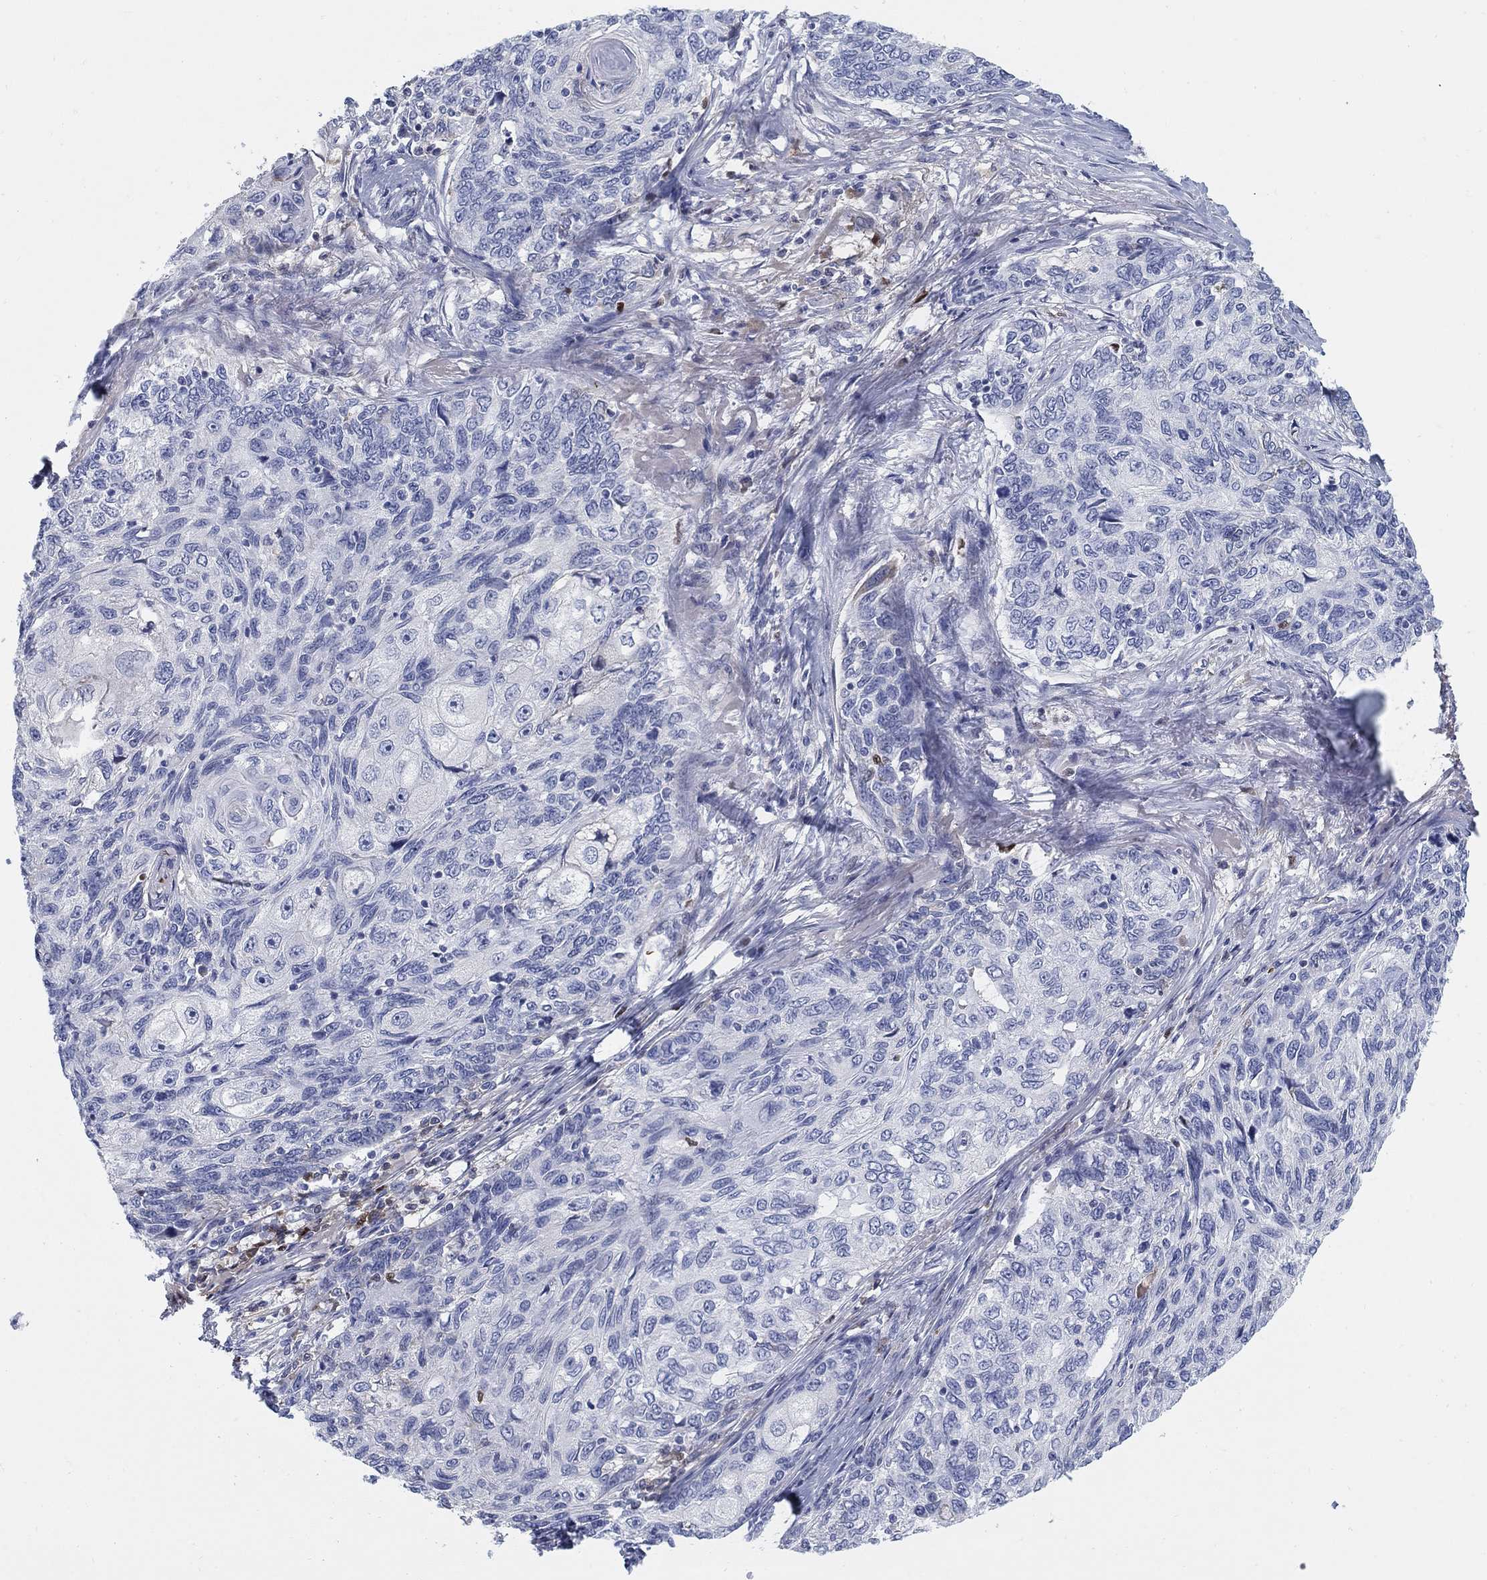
{"staining": {"intensity": "negative", "quantity": "none", "location": "none"}, "tissue": "skin cancer", "cell_type": "Tumor cells", "image_type": "cancer", "snomed": [{"axis": "morphology", "description": "Squamous cell carcinoma, NOS"}, {"axis": "topography", "description": "Skin"}], "caption": "There is no significant expression in tumor cells of skin cancer. (Brightfield microscopy of DAB immunohistochemistry (IHC) at high magnification).", "gene": "HEATR4", "patient": {"sex": "male", "age": 92}}